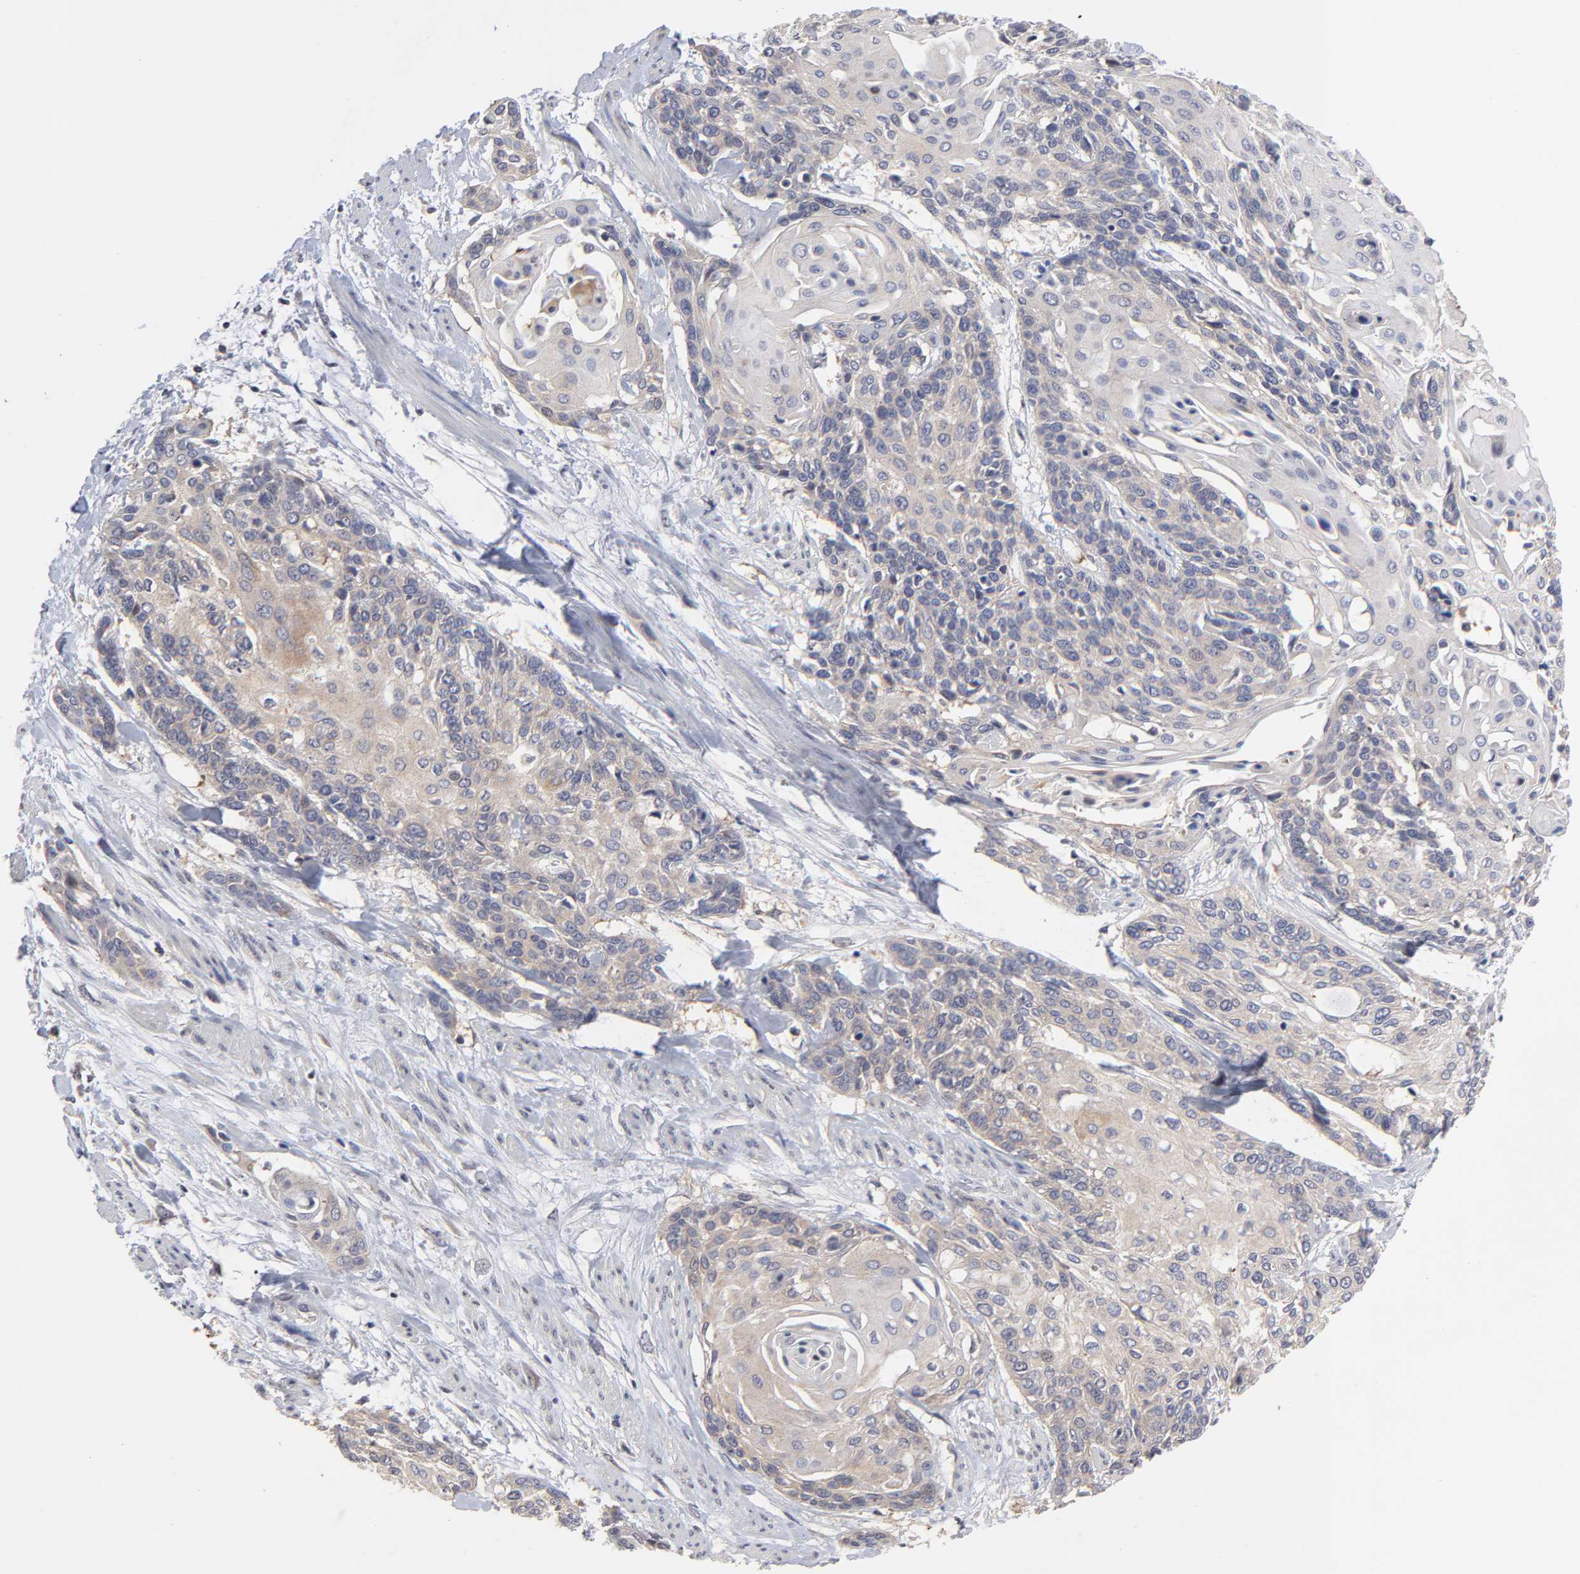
{"staining": {"intensity": "weak", "quantity": ">75%", "location": "cytoplasmic/membranous"}, "tissue": "cervical cancer", "cell_type": "Tumor cells", "image_type": "cancer", "snomed": [{"axis": "morphology", "description": "Squamous cell carcinoma, NOS"}, {"axis": "topography", "description": "Cervix"}], "caption": "About >75% of tumor cells in human cervical squamous cell carcinoma exhibit weak cytoplasmic/membranous protein positivity as visualized by brown immunohistochemical staining.", "gene": "ZNF157", "patient": {"sex": "female", "age": 57}}